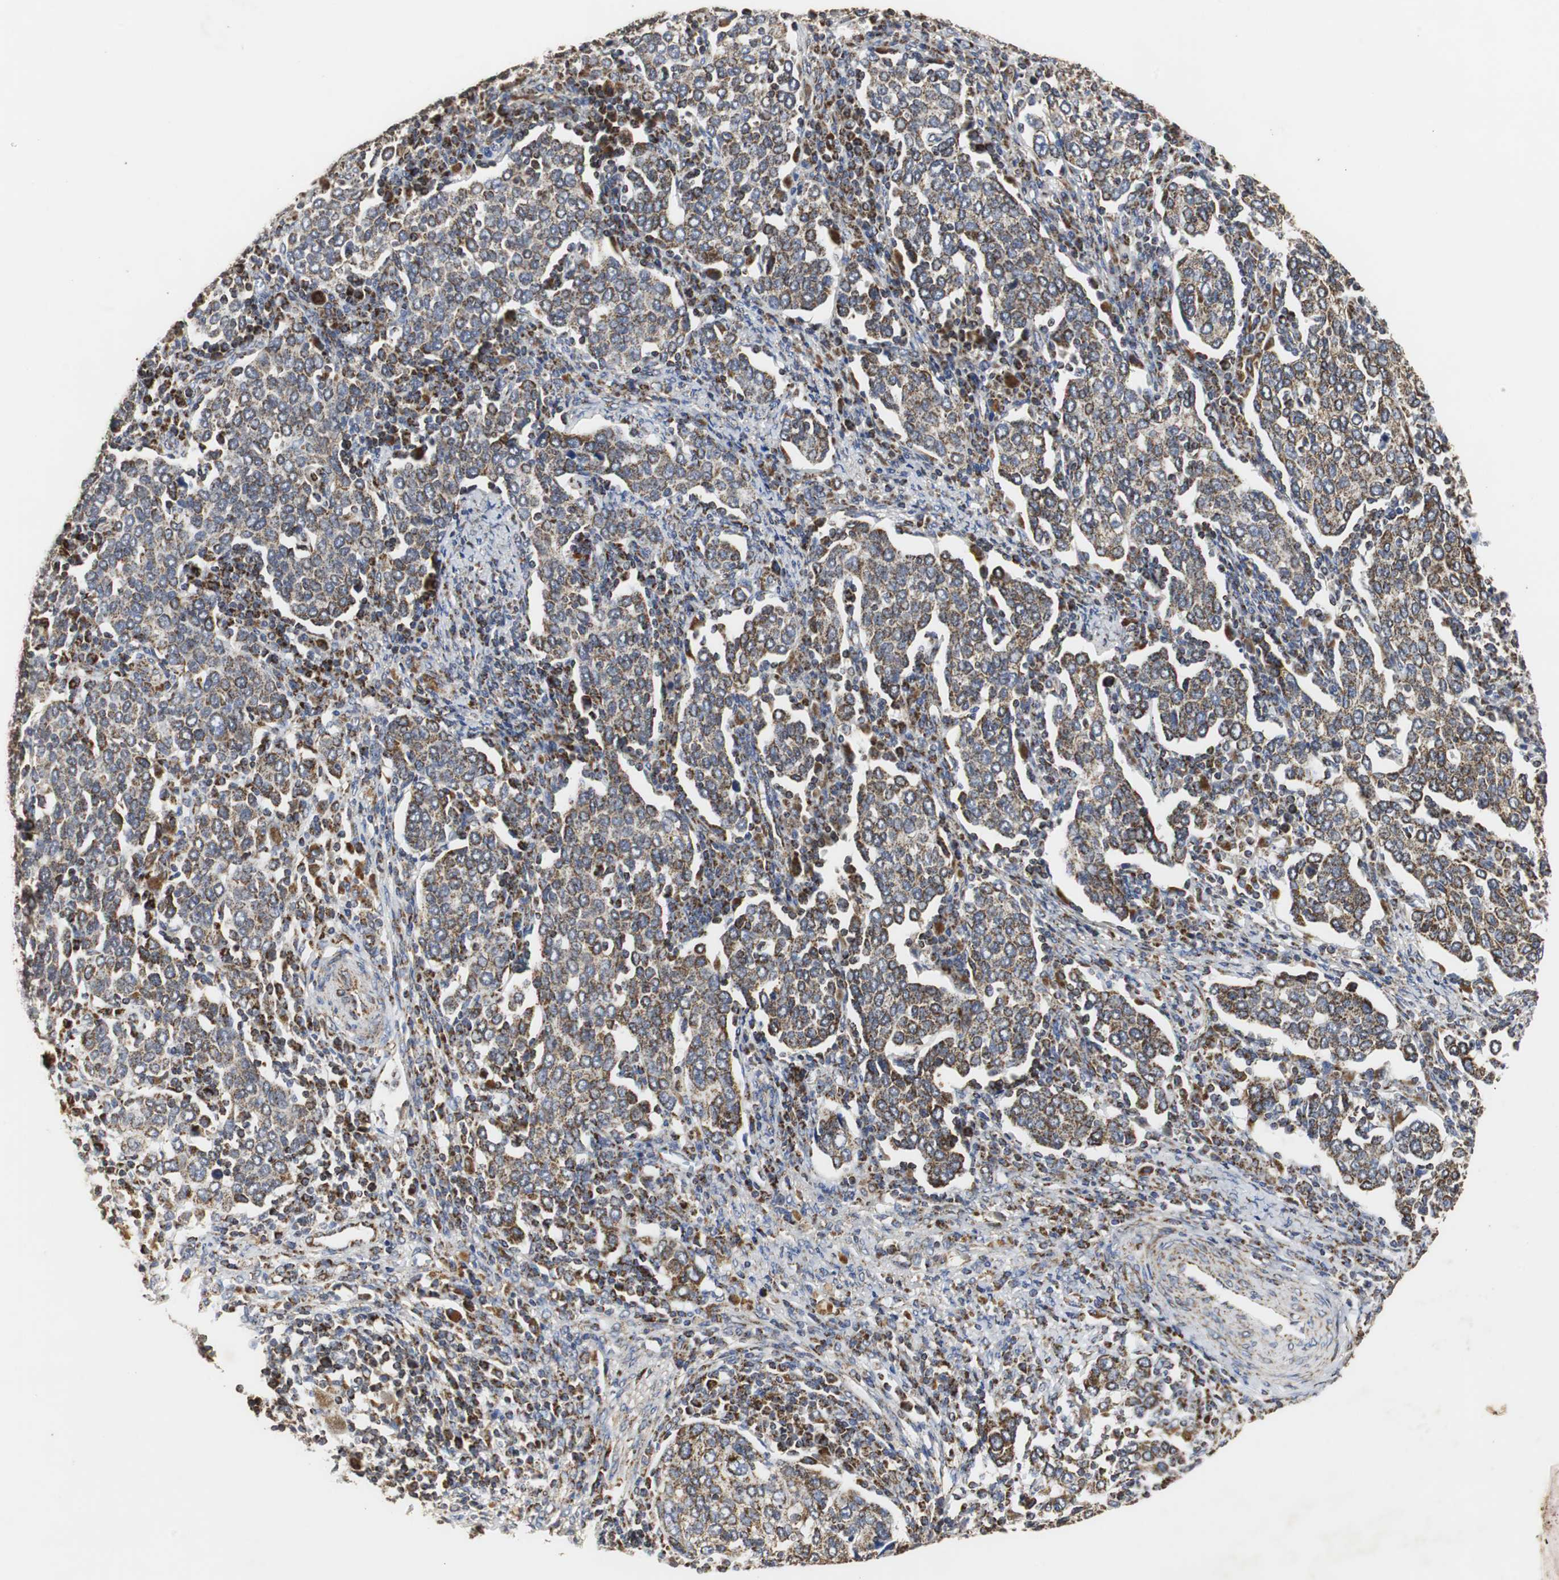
{"staining": {"intensity": "strong", "quantity": "25%-75%", "location": "cytoplasmic/membranous"}, "tissue": "cervical cancer", "cell_type": "Tumor cells", "image_type": "cancer", "snomed": [{"axis": "morphology", "description": "Squamous cell carcinoma, NOS"}, {"axis": "topography", "description": "Cervix"}], "caption": "Protein expression analysis of human cervical cancer reveals strong cytoplasmic/membranous staining in approximately 25%-75% of tumor cells. Immunohistochemistry stains the protein in brown and the nuclei are stained blue.", "gene": "HSD17B10", "patient": {"sex": "female", "age": 40}}